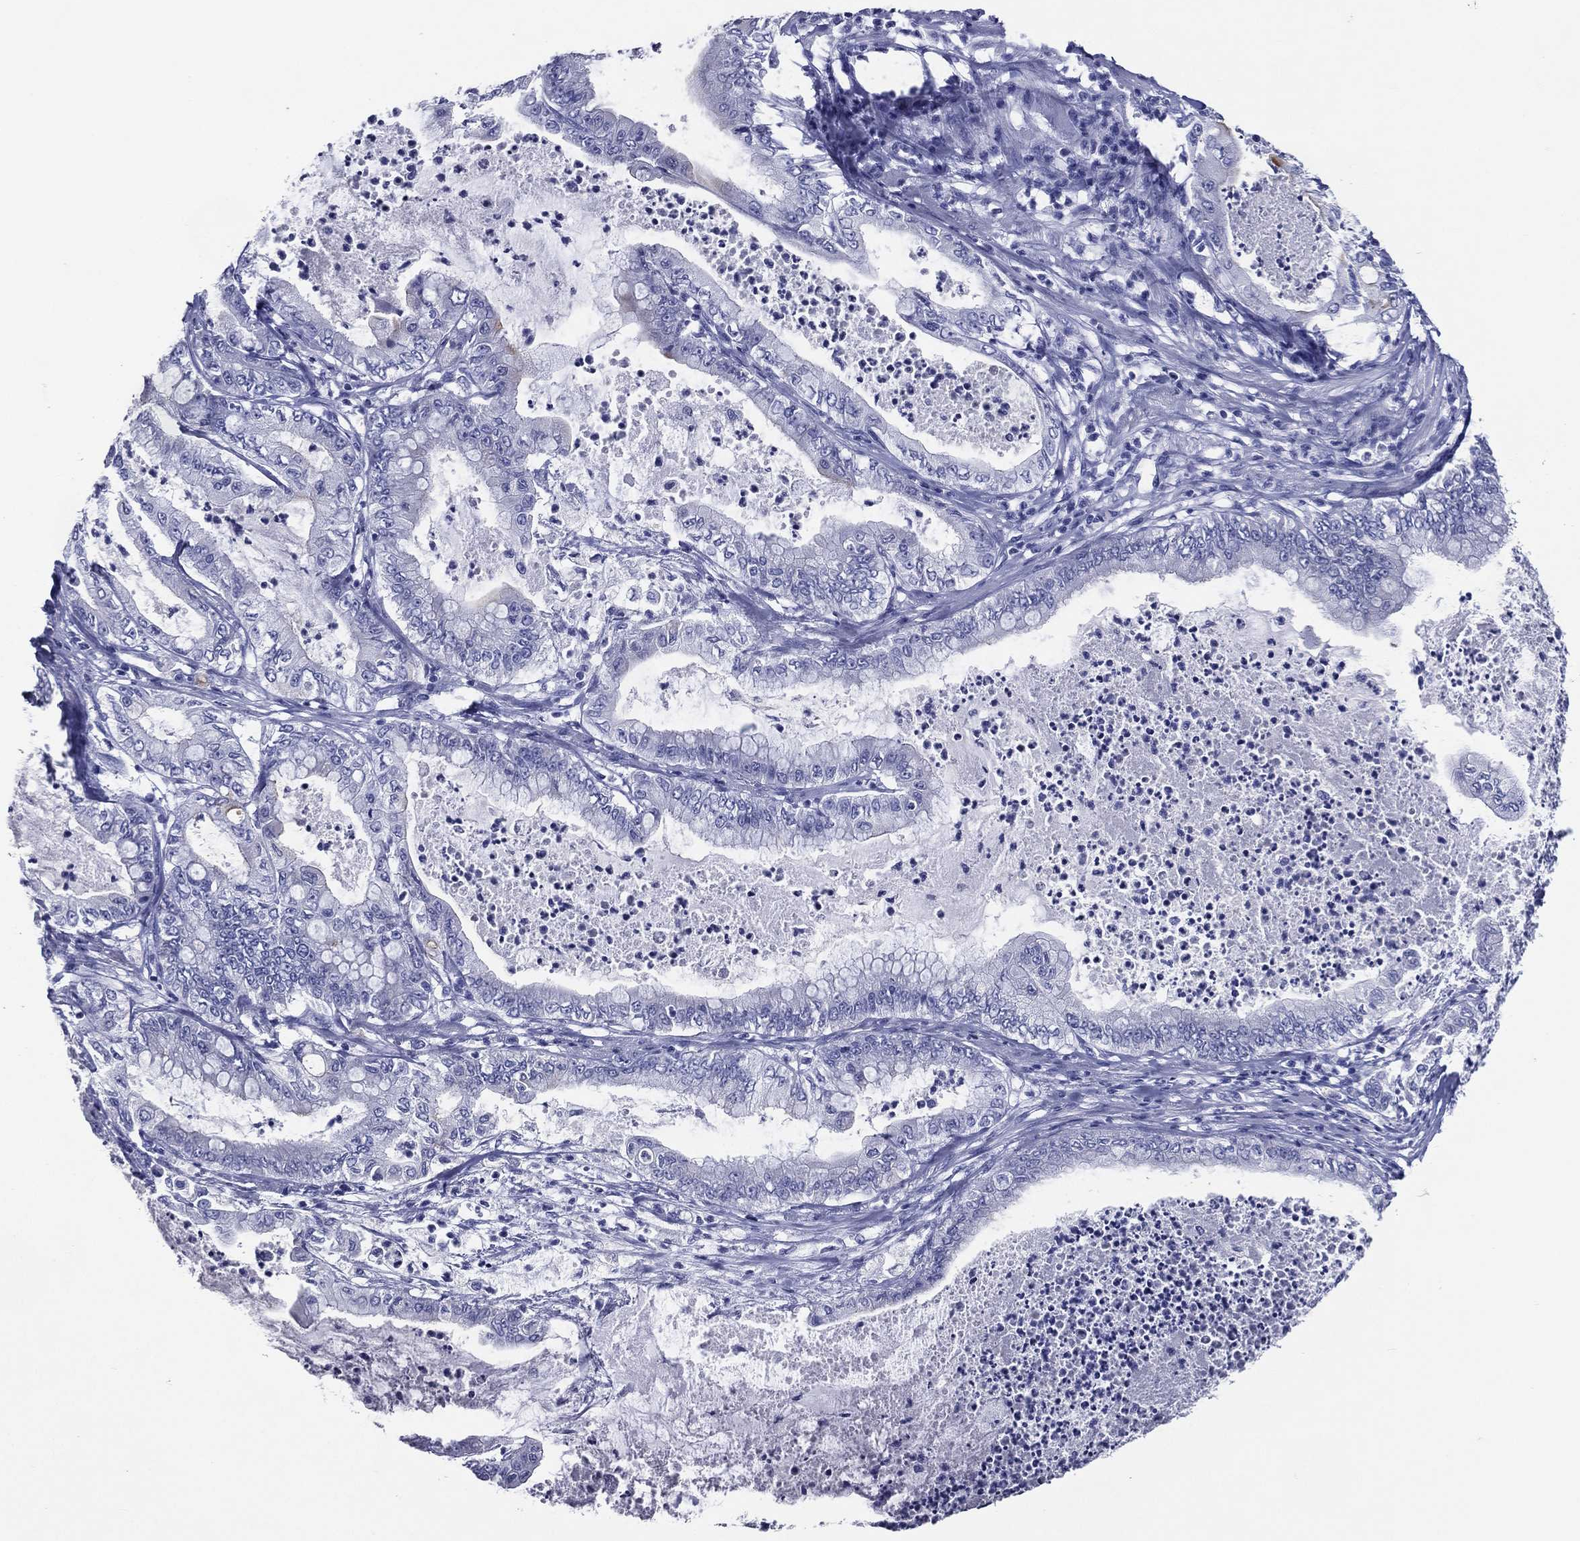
{"staining": {"intensity": "negative", "quantity": "none", "location": "none"}, "tissue": "pancreatic cancer", "cell_type": "Tumor cells", "image_type": "cancer", "snomed": [{"axis": "morphology", "description": "Adenocarcinoma, NOS"}, {"axis": "topography", "description": "Pancreas"}], "caption": "A high-resolution histopathology image shows immunohistochemistry (IHC) staining of pancreatic adenocarcinoma, which displays no significant staining in tumor cells.", "gene": "ACE2", "patient": {"sex": "male", "age": 71}}